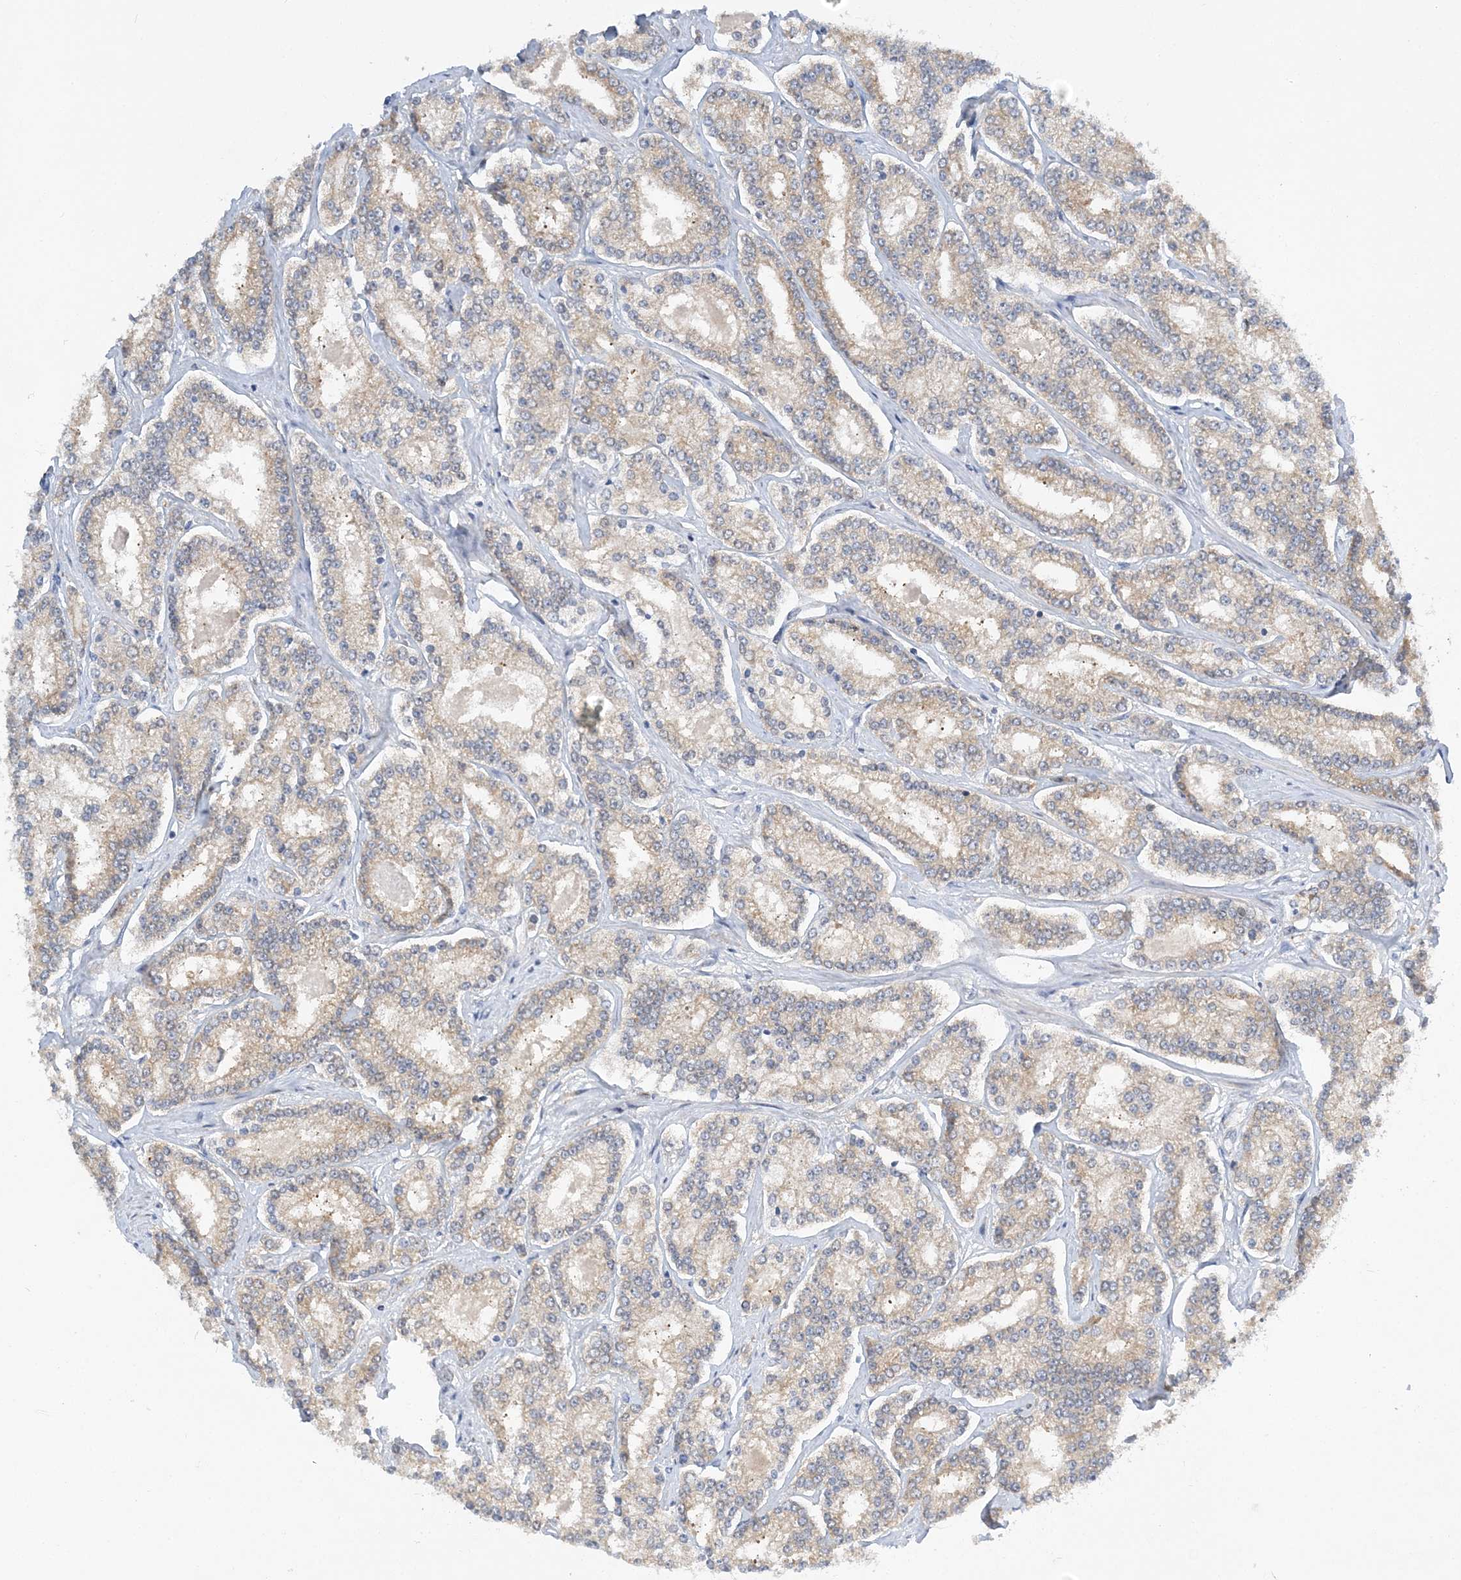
{"staining": {"intensity": "weak", "quantity": "25%-75%", "location": "cytoplasmic/membranous"}, "tissue": "prostate cancer", "cell_type": "Tumor cells", "image_type": "cancer", "snomed": [{"axis": "morphology", "description": "Normal tissue, NOS"}, {"axis": "morphology", "description": "Adenocarcinoma, High grade"}, {"axis": "topography", "description": "Prostate"}], "caption": "Immunohistochemistry micrograph of neoplastic tissue: prostate high-grade adenocarcinoma stained using immunohistochemistry (IHC) demonstrates low levels of weak protein expression localized specifically in the cytoplasmic/membranous of tumor cells, appearing as a cytoplasmic/membranous brown color.", "gene": "LARP4B", "patient": {"sex": "male", "age": 83}}